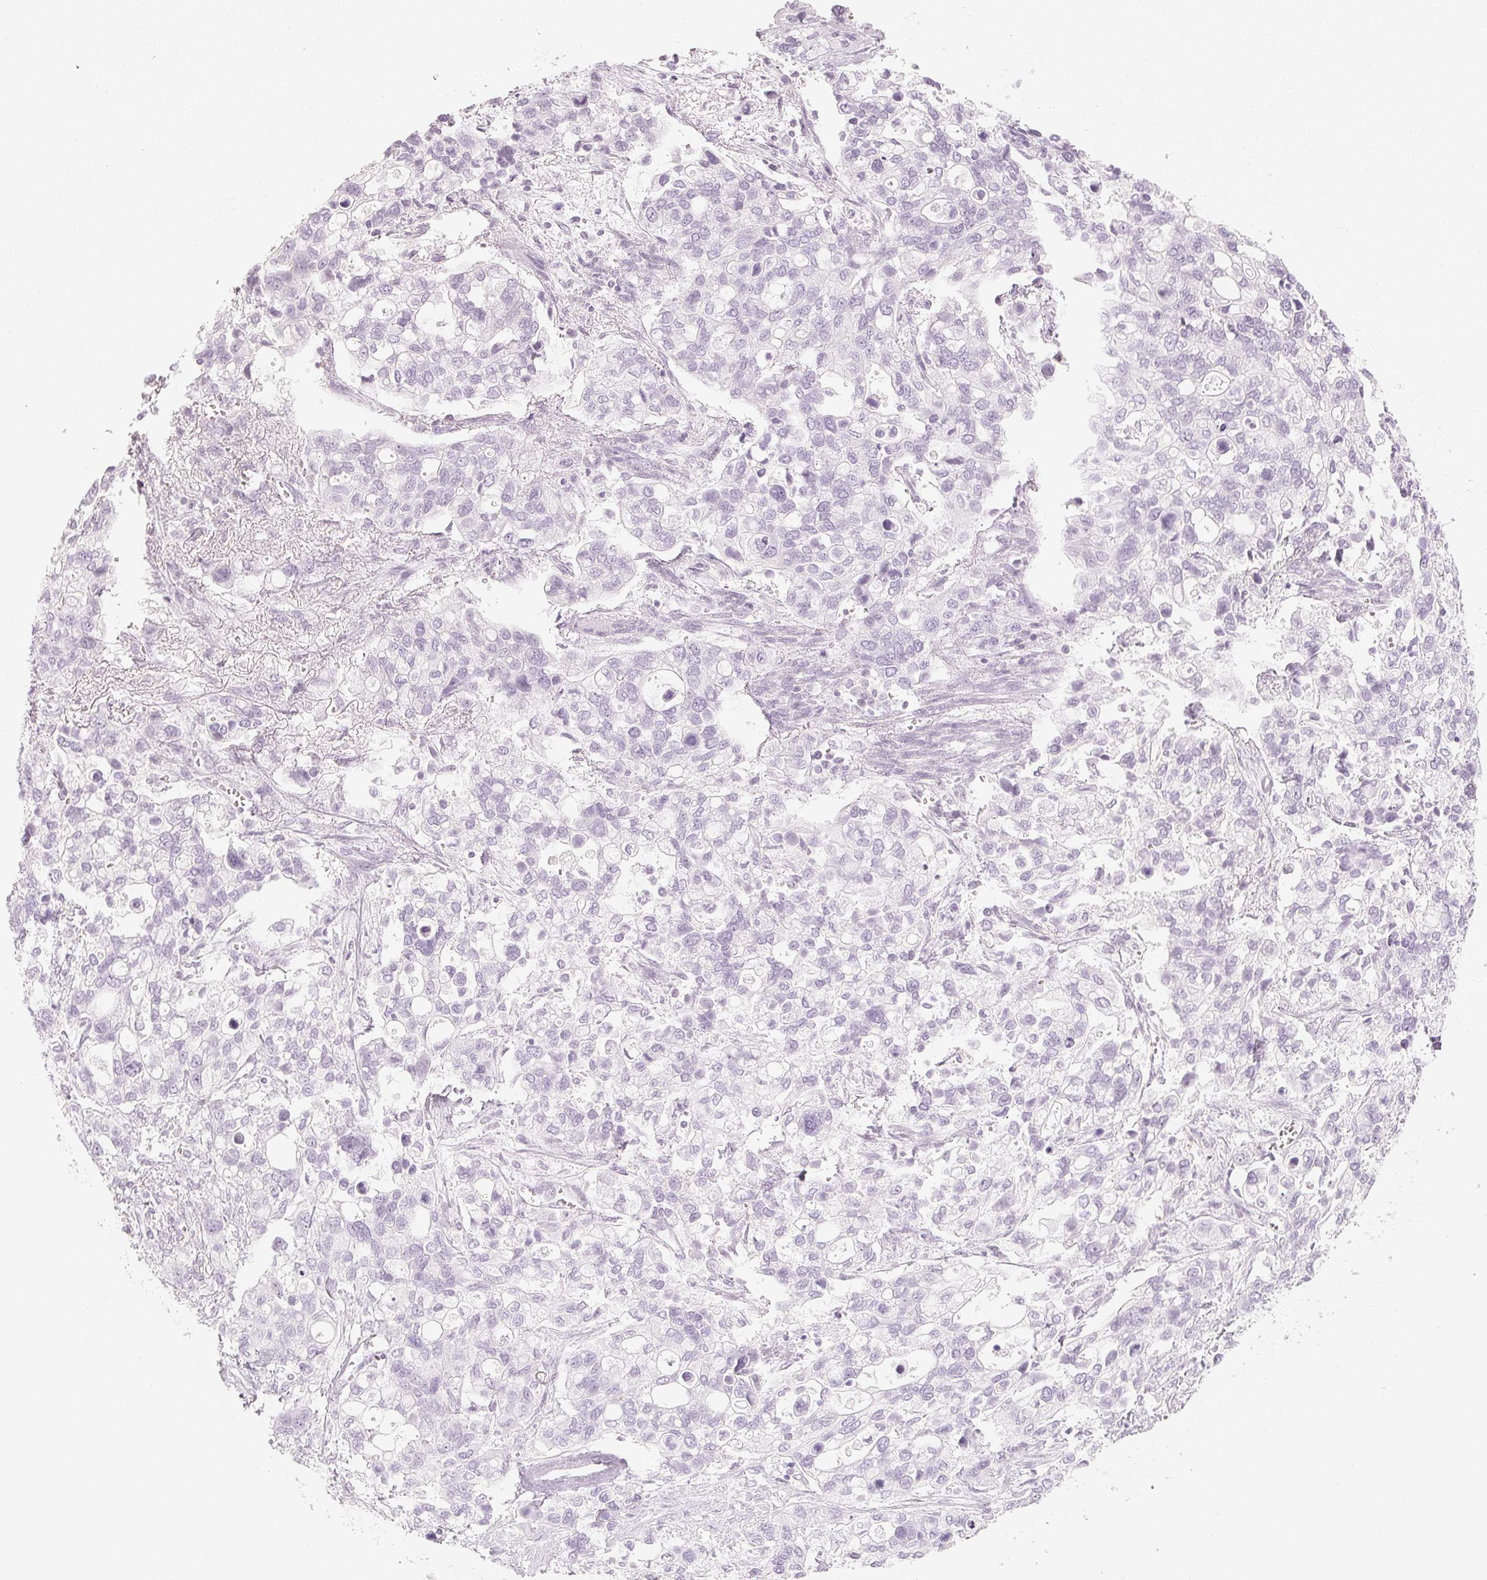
{"staining": {"intensity": "negative", "quantity": "none", "location": "none"}, "tissue": "stomach cancer", "cell_type": "Tumor cells", "image_type": "cancer", "snomed": [{"axis": "morphology", "description": "Adenocarcinoma, NOS"}, {"axis": "topography", "description": "Stomach, upper"}], "caption": "This is an immunohistochemistry histopathology image of human stomach adenocarcinoma. There is no expression in tumor cells.", "gene": "SLC22A8", "patient": {"sex": "female", "age": 81}}